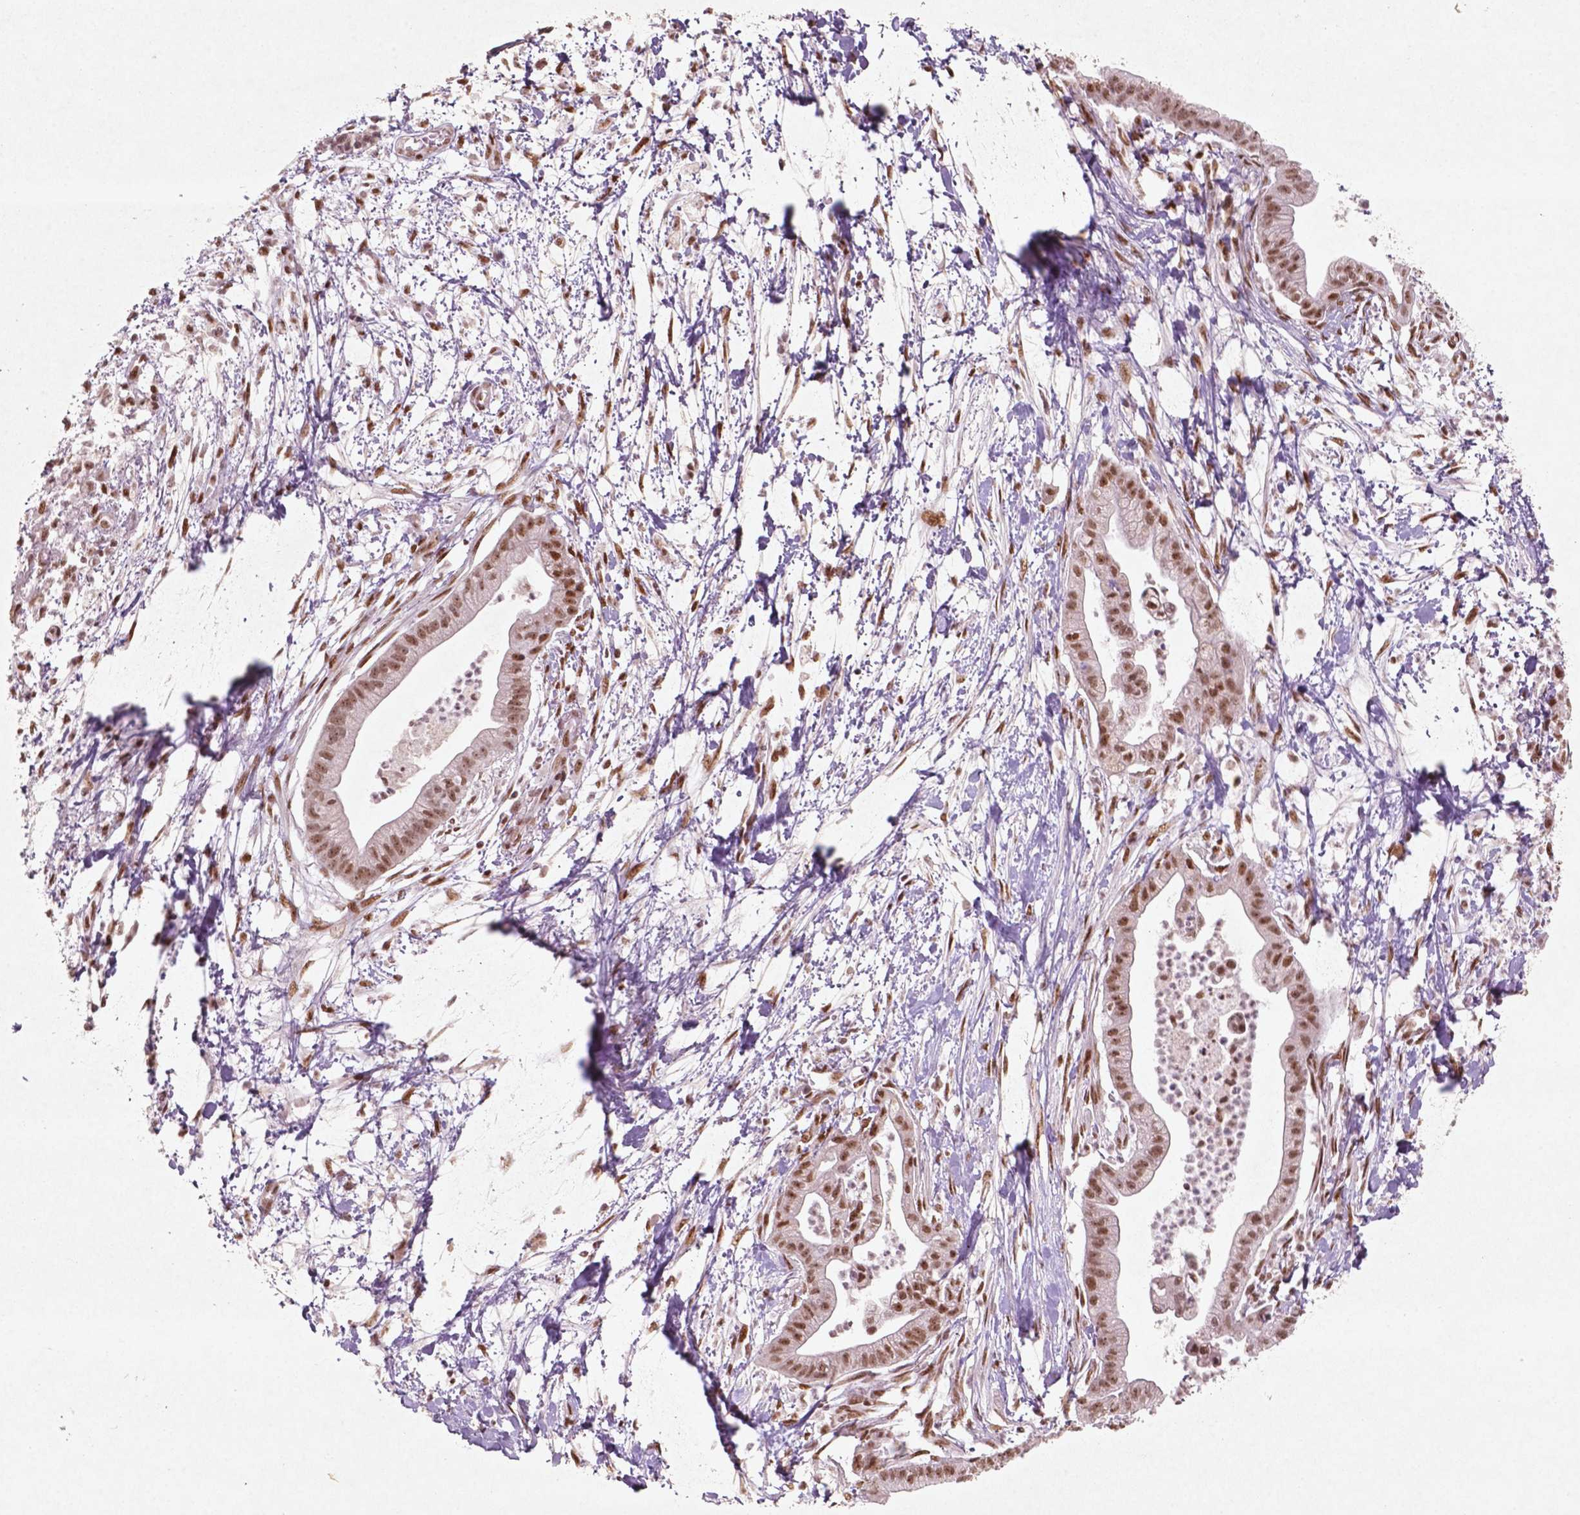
{"staining": {"intensity": "moderate", "quantity": ">75%", "location": "nuclear"}, "tissue": "pancreatic cancer", "cell_type": "Tumor cells", "image_type": "cancer", "snomed": [{"axis": "morphology", "description": "Normal tissue, NOS"}, {"axis": "morphology", "description": "Adenocarcinoma, NOS"}, {"axis": "topography", "description": "Lymph node"}, {"axis": "topography", "description": "Pancreas"}], "caption": "A medium amount of moderate nuclear positivity is seen in about >75% of tumor cells in pancreatic adenocarcinoma tissue. (IHC, brightfield microscopy, high magnification).", "gene": "HMG20B", "patient": {"sex": "female", "age": 58}}